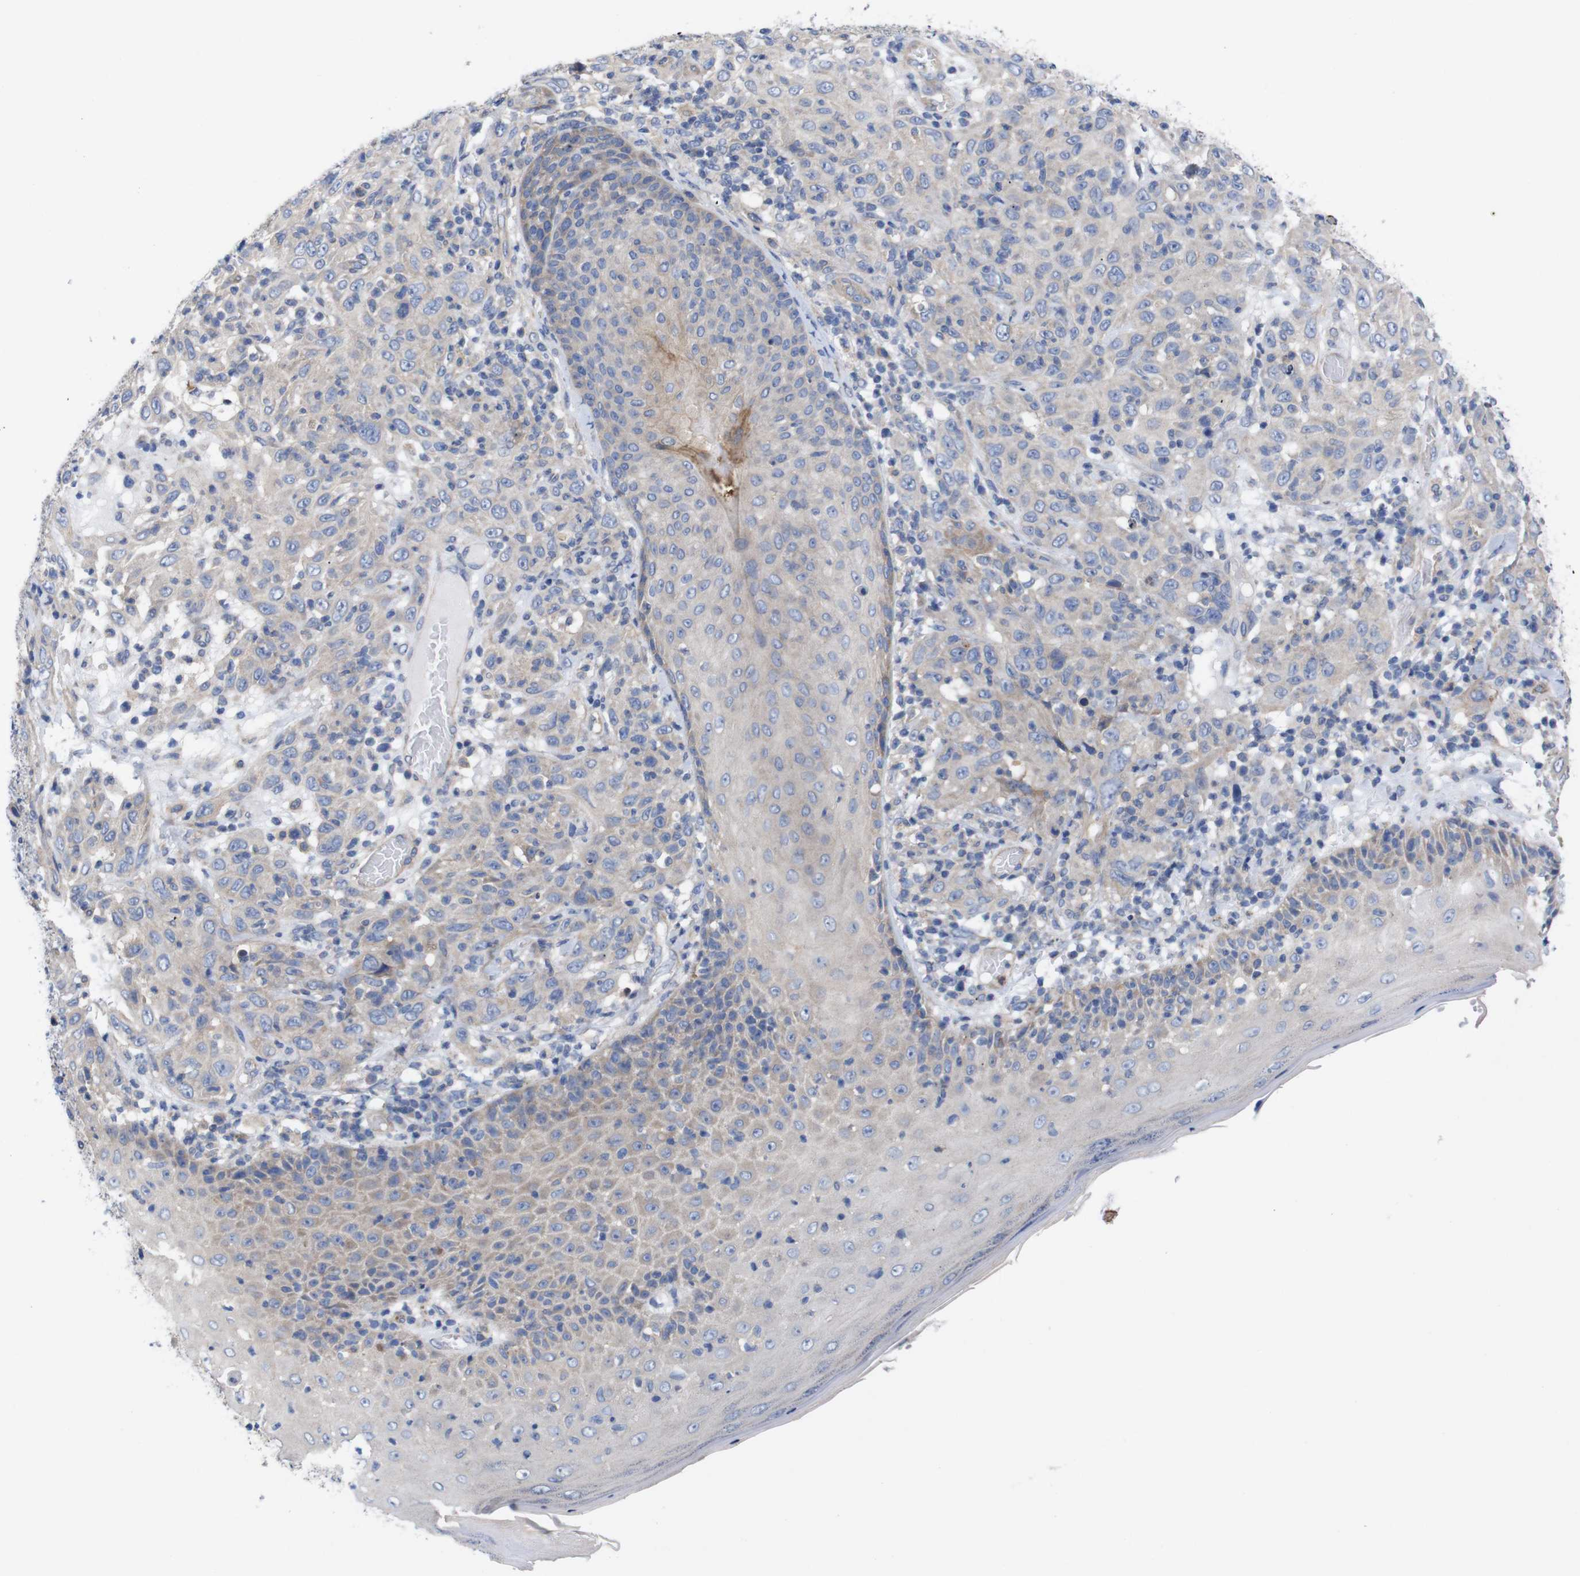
{"staining": {"intensity": "negative", "quantity": "none", "location": "none"}, "tissue": "skin cancer", "cell_type": "Tumor cells", "image_type": "cancer", "snomed": [{"axis": "morphology", "description": "Squamous cell carcinoma, NOS"}, {"axis": "topography", "description": "Skin"}], "caption": "Skin cancer stained for a protein using immunohistochemistry (IHC) exhibits no positivity tumor cells.", "gene": "USH1C", "patient": {"sex": "female", "age": 88}}